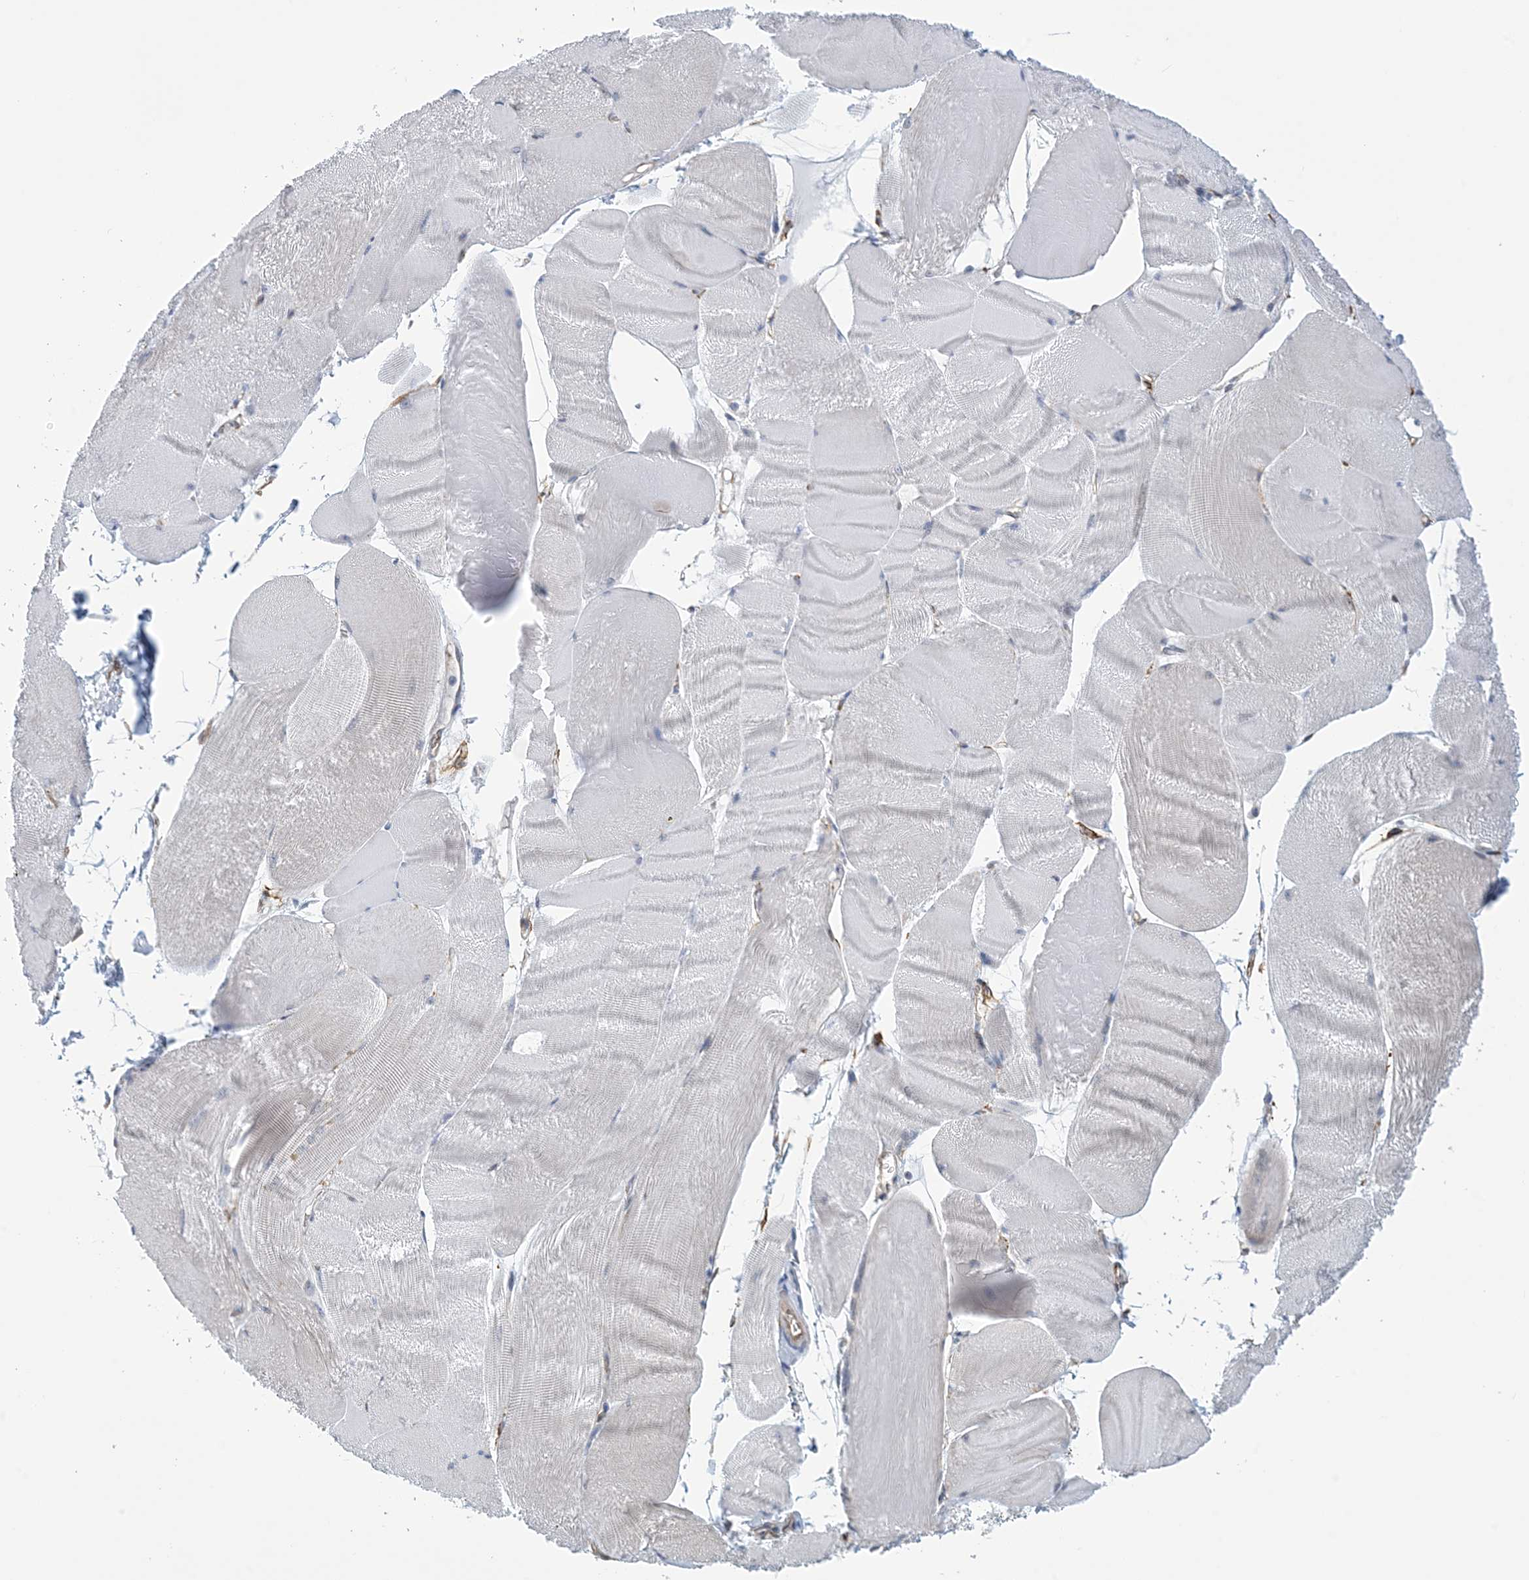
{"staining": {"intensity": "negative", "quantity": "none", "location": "none"}, "tissue": "skeletal muscle", "cell_type": "Myocytes", "image_type": "normal", "snomed": [{"axis": "morphology", "description": "Normal tissue, NOS"}, {"axis": "morphology", "description": "Basal cell carcinoma"}, {"axis": "topography", "description": "Skeletal muscle"}], "caption": "This is a photomicrograph of immunohistochemistry staining of benign skeletal muscle, which shows no staining in myocytes.", "gene": "CCDC14", "patient": {"sex": "female", "age": 64}}